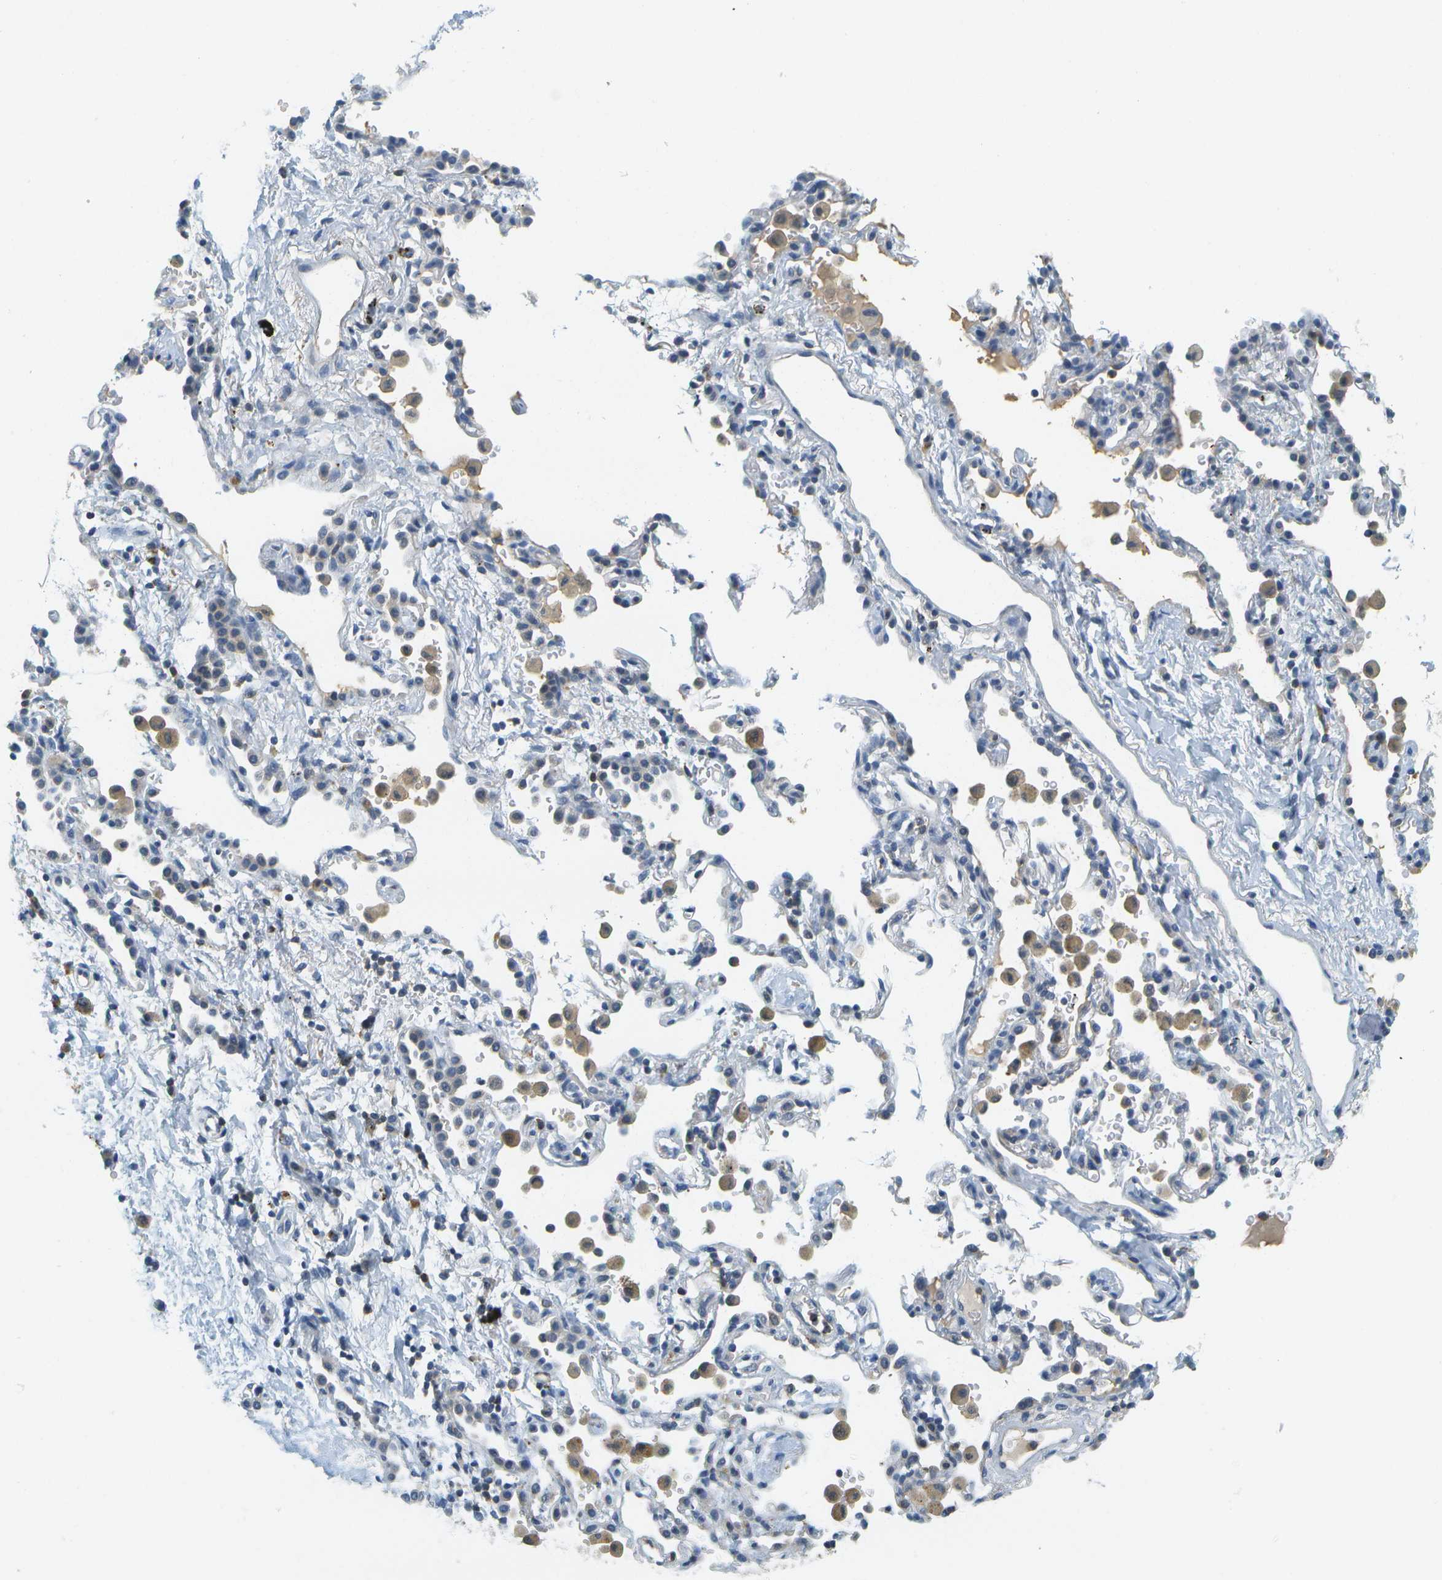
{"staining": {"intensity": "negative", "quantity": "none", "location": "none"}, "tissue": "adipose tissue", "cell_type": "Adipocytes", "image_type": "normal", "snomed": [{"axis": "morphology", "description": "Normal tissue, NOS"}, {"axis": "topography", "description": "Cartilage tissue"}, {"axis": "topography", "description": "Bronchus"}], "caption": "High power microscopy photomicrograph of an immunohistochemistry image of unremarkable adipose tissue, revealing no significant positivity in adipocytes.", "gene": "RASGRP2", "patient": {"sex": "female", "age": 53}}